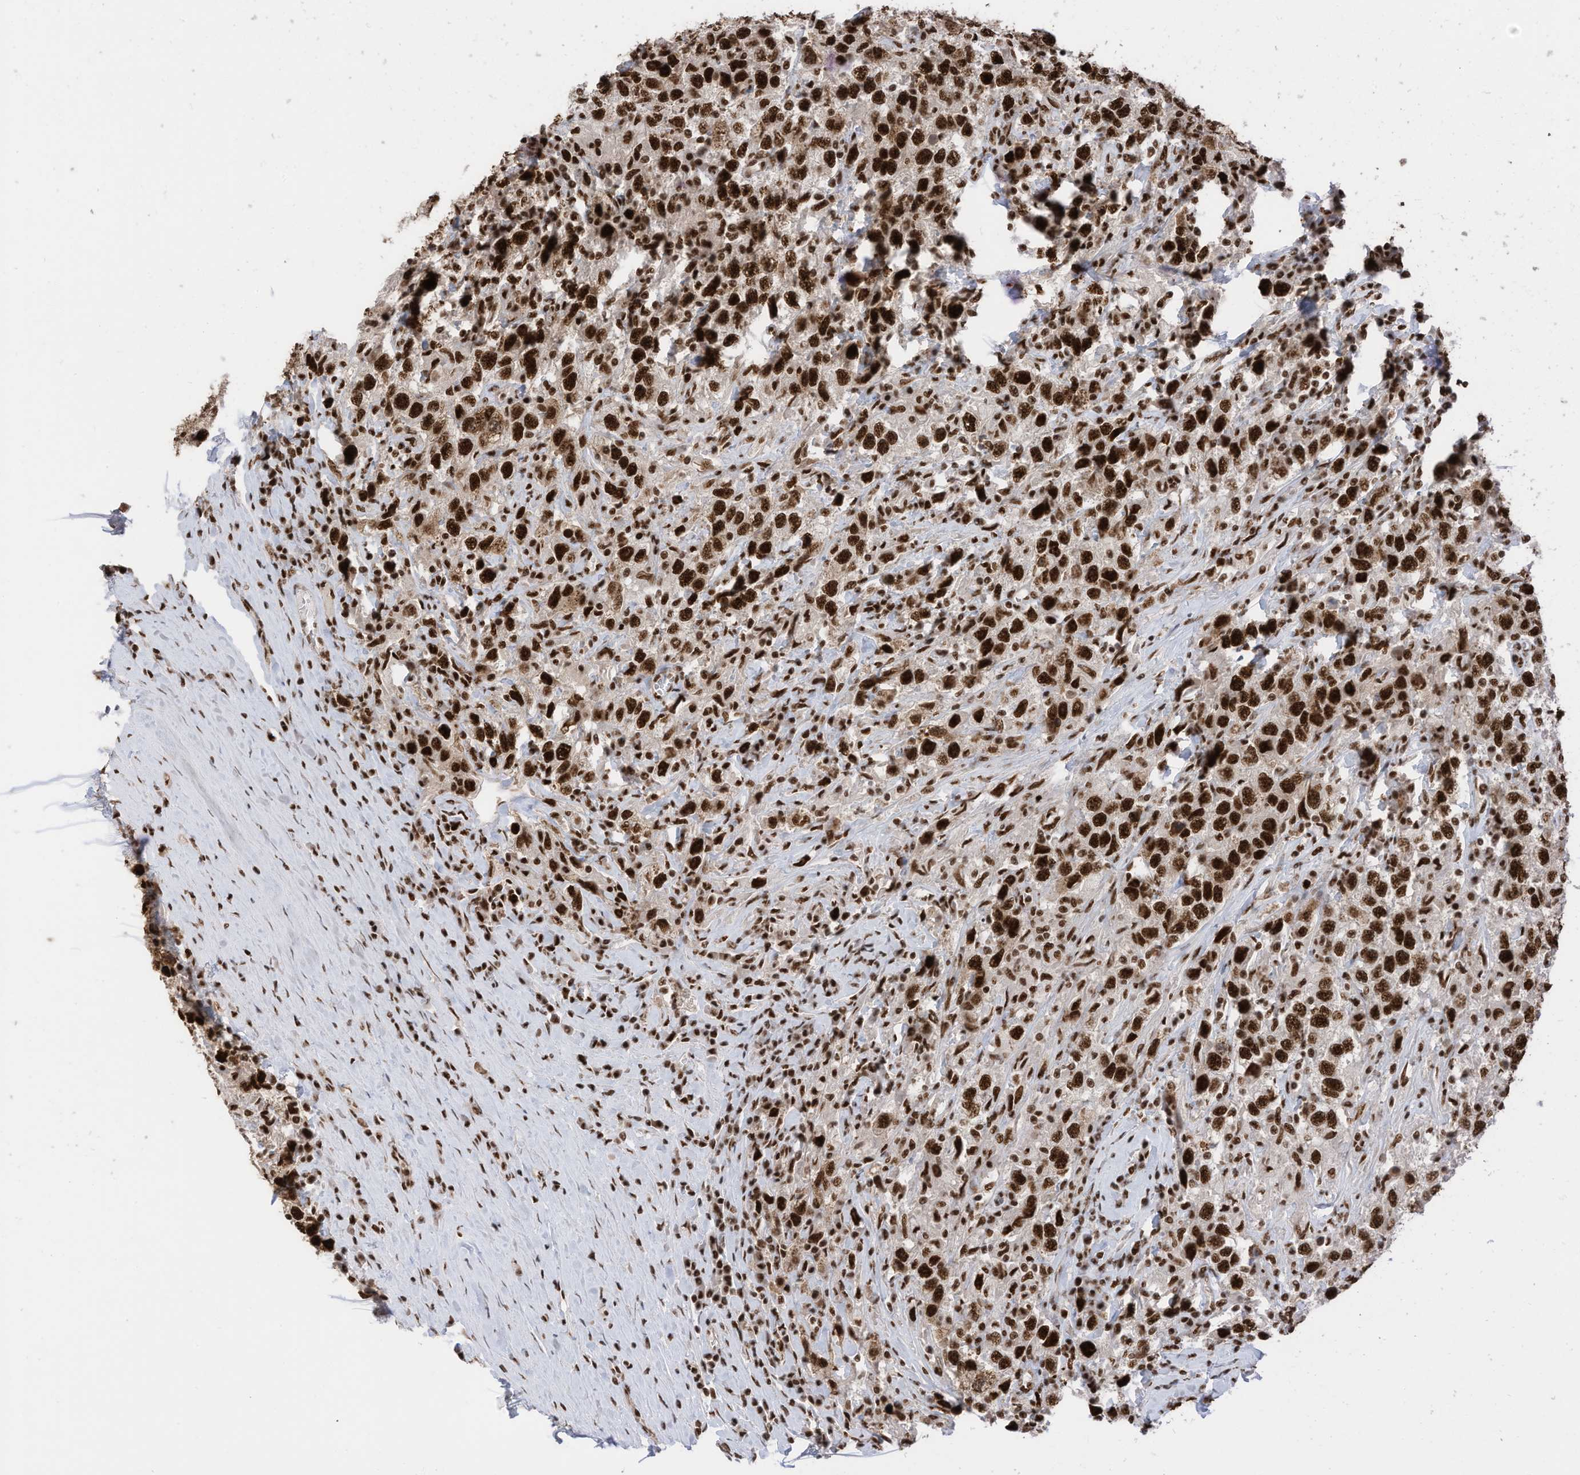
{"staining": {"intensity": "strong", "quantity": ">75%", "location": "nuclear"}, "tissue": "testis cancer", "cell_type": "Tumor cells", "image_type": "cancer", "snomed": [{"axis": "morphology", "description": "Seminoma, NOS"}, {"axis": "topography", "description": "Testis"}], "caption": "Protein expression analysis of human testis seminoma reveals strong nuclear positivity in about >75% of tumor cells.", "gene": "SF3A3", "patient": {"sex": "male", "age": 41}}